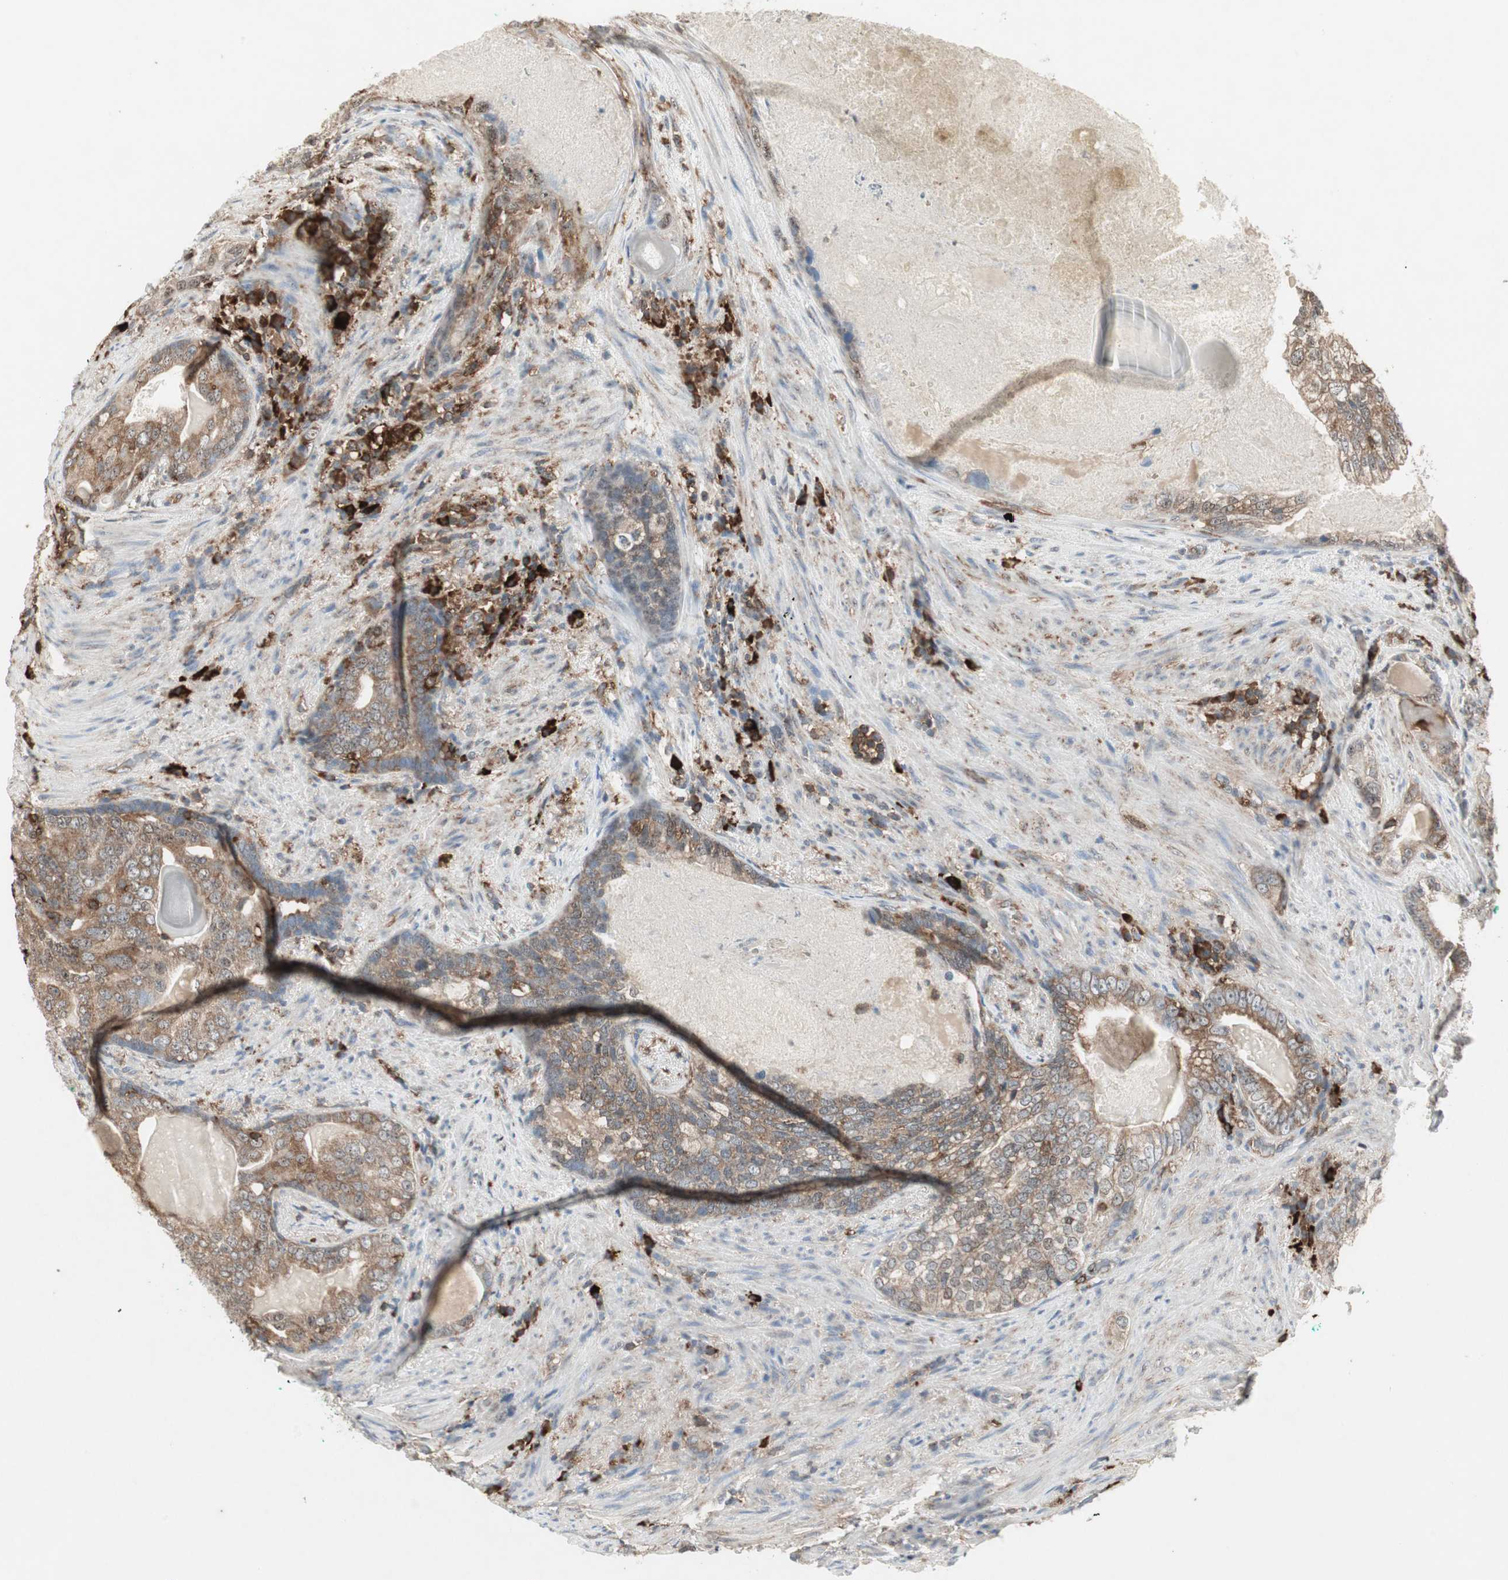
{"staining": {"intensity": "moderate", "quantity": ">75%", "location": "cytoplasmic/membranous"}, "tissue": "prostate cancer", "cell_type": "Tumor cells", "image_type": "cancer", "snomed": [{"axis": "morphology", "description": "Adenocarcinoma, High grade"}, {"axis": "topography", "description": "Prostate"}], "caption": "The histopathology image exhibits staining of prostate high-grade adenocarcinoma, revealing moderate cytoplasmic/membranous protein staining (brown color) within tumor cells.", "gene": "MMP3", "patient": {"sex": "male", "age": 66}}